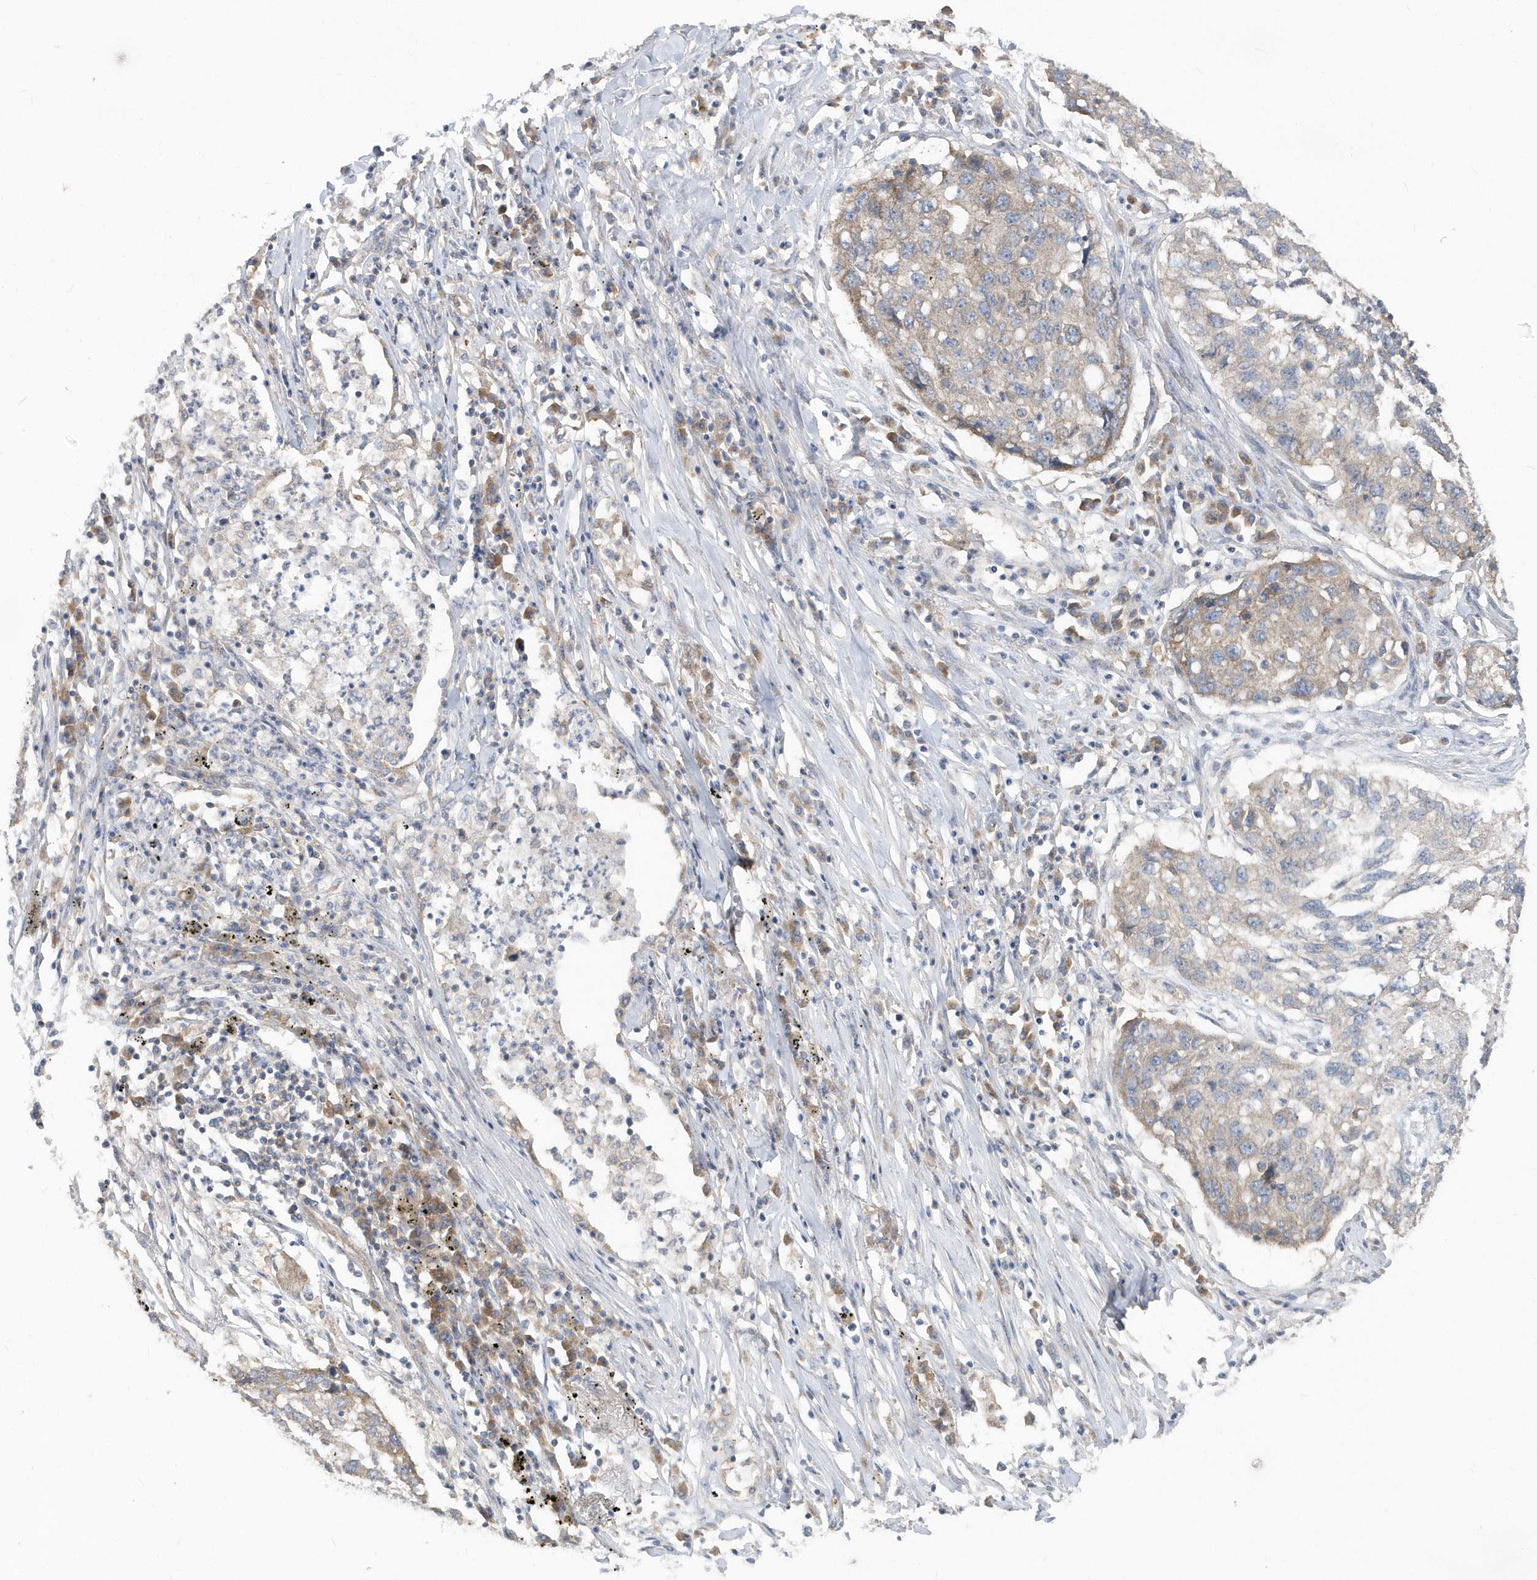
{"staining": {"intensity": "weak", "quantity": "<25%", "location": "cytoplasmic/membranous"}, "tissue": "lung cancer", "cell_type": "Tumor cells", "image_type": "cancer", "snomed": [{"axis": "morphology", "description": "Squamous cell carcinoma, NOS"}, {"axis": "topography", "description": "Lung"}], "caption": "The image reveals no significant staining in tumor cells of lung cancer (squamous cell carcinoma).", "gene": "EIF3C", "patient": {"sex": "female", "age": 63}}